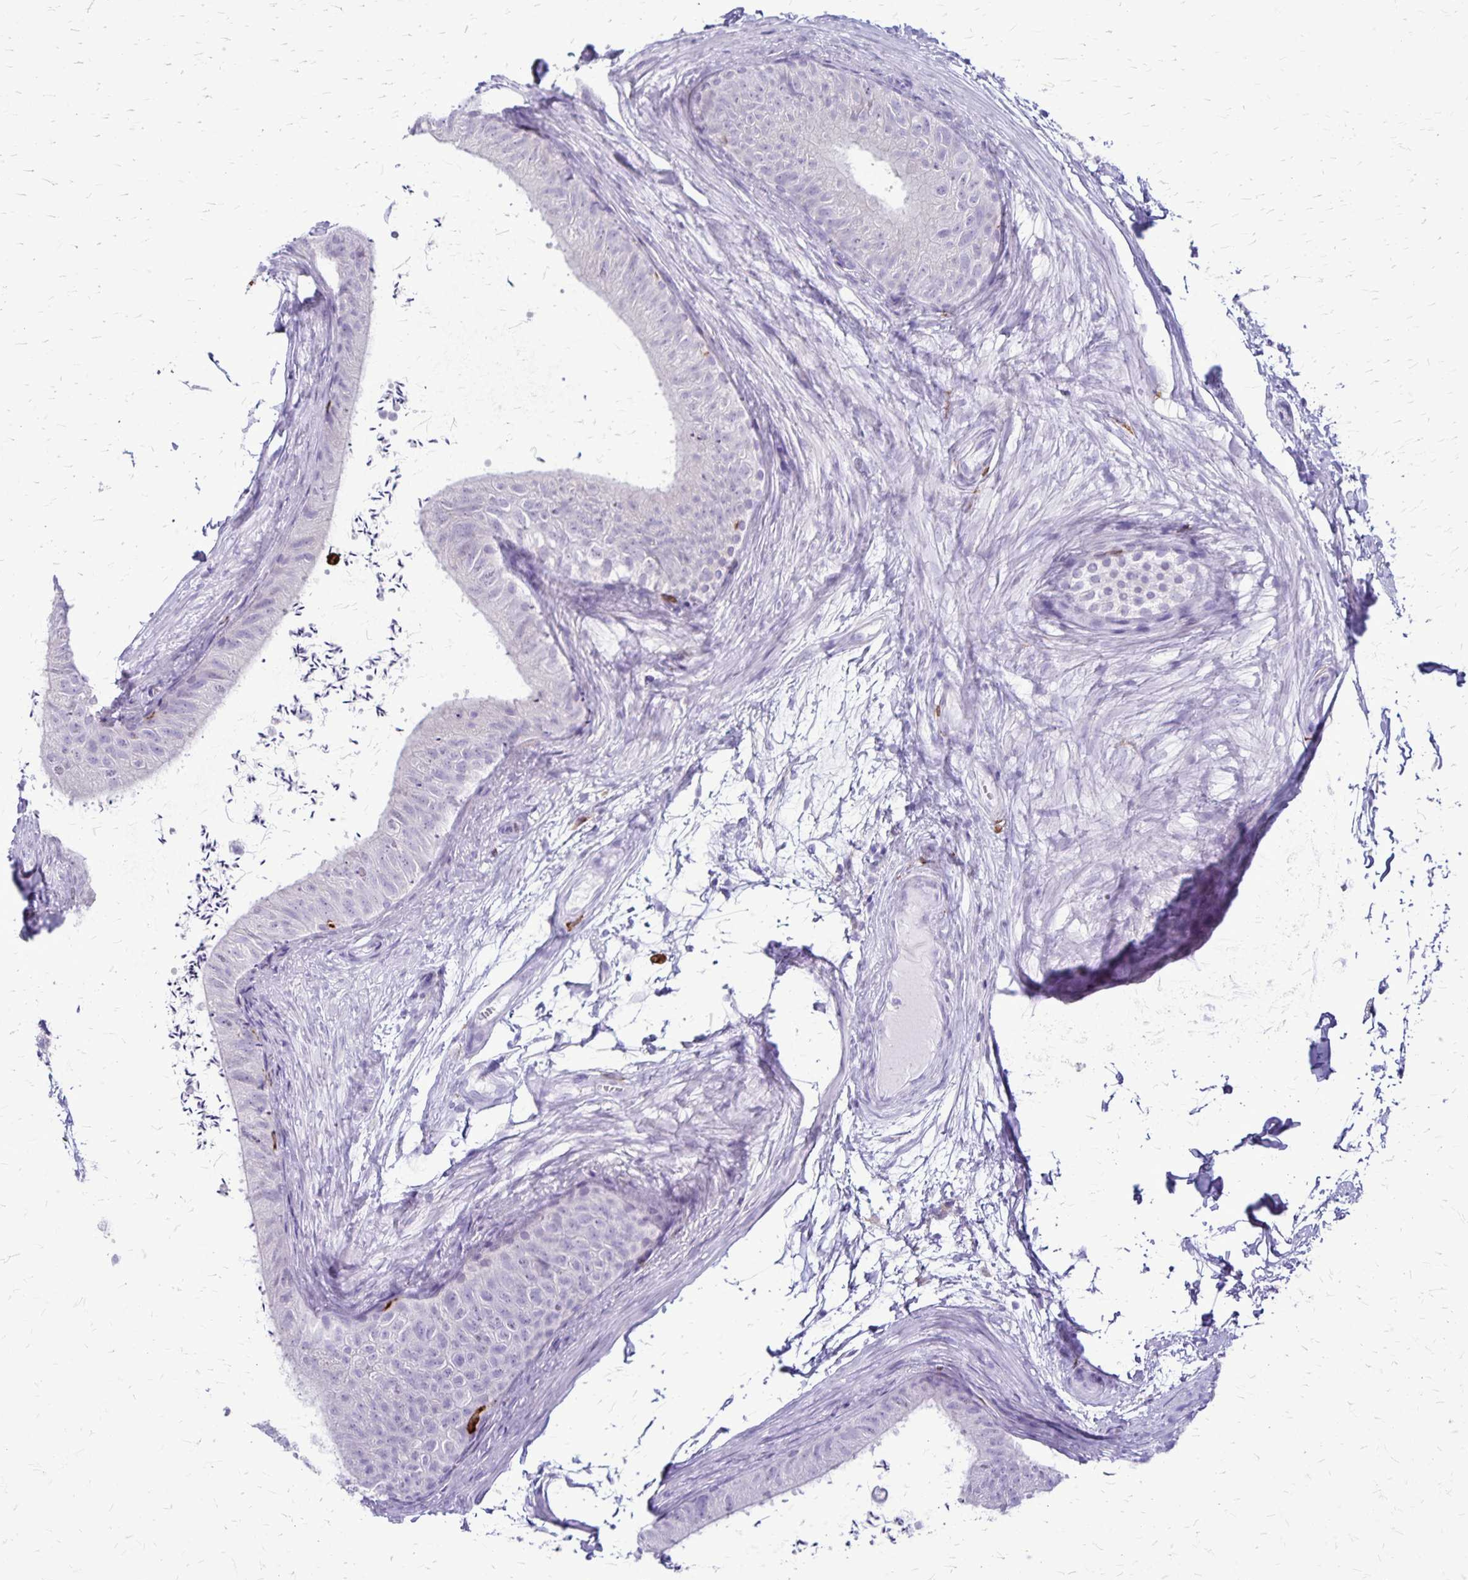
{"staining": {"intensity": "negative", "quantity": "none", "location": "none"}, "tissue": "epididymis", "cell_type": "Glandular cells", "image_type": "normal", "snomed": [{"axis": "morphology", "description": "Normal tissue, NOS"}, {"axis": "topography", "description": "Epididymis, spermatic cord, NOS"}, {"axis": "topography", "description": "Epididymis"}, {"axis": "topography", "description": "Peripheral nerve tissue"}], "caption": "A high-resolution histopathology image shows immunohistochemistry staining of unremarkable epididymis, which reveals no significant staining in glandular cells. The staining was performed using DAB to visualize the protein expression in brown, while the nuclei were stained in blue with hematoxylin (Magnification: 20x).", "gene": "RTN1", "patient": {"sex": "male", "age": 29}}